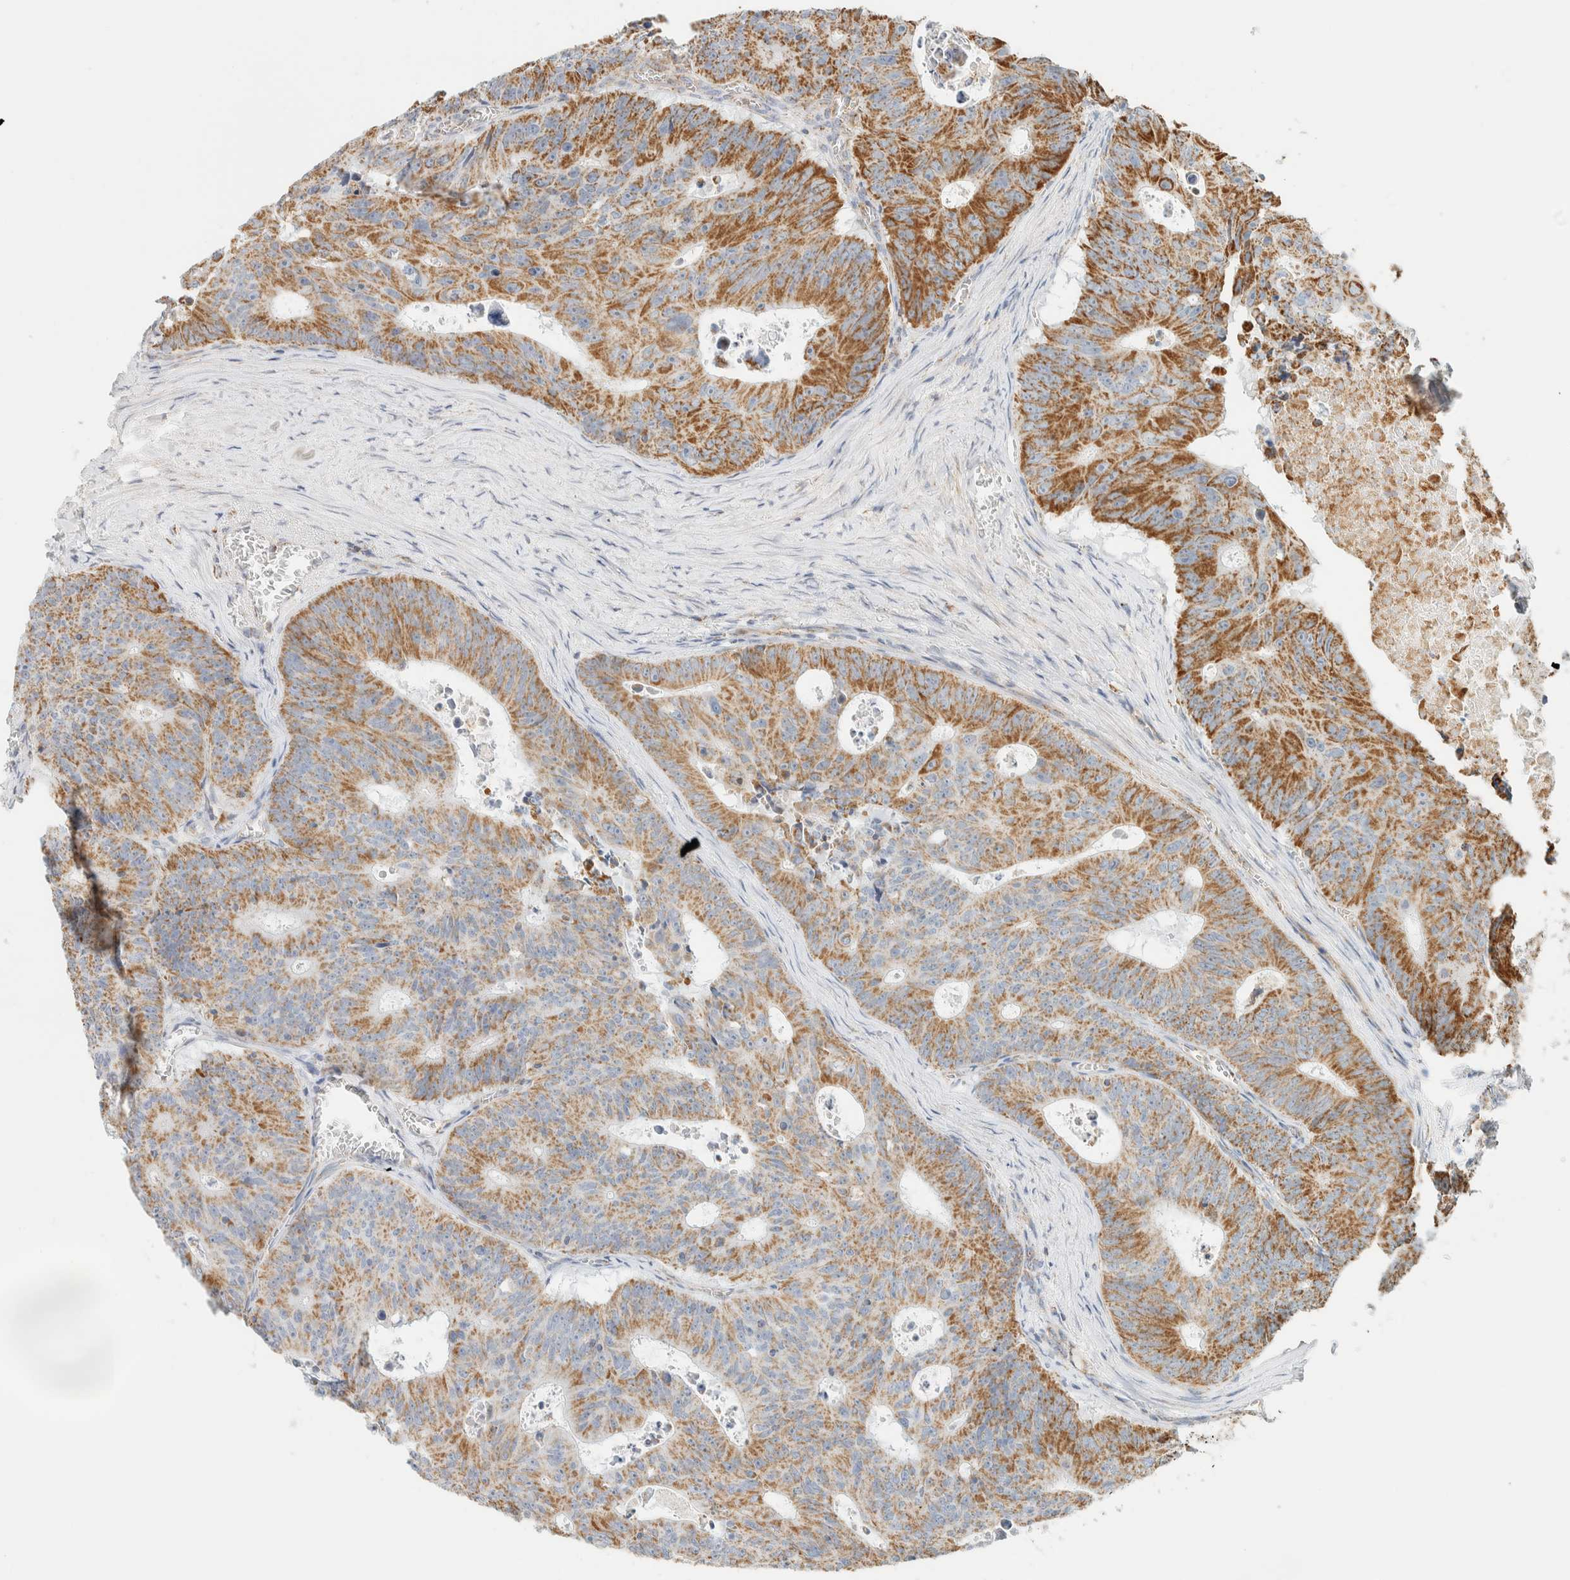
{"staining": {"intensity": "moderate", "quantity": ">75%", "location": "cytoplasmic/membranous"}, "tissue": "colorectal cancer", "cell_type": "Tumor cells", "image_type": "cancer", "snomed": [{"axis": "morphology", "description": "Adenocarcinoma, NOS"}, {"axis": "topography", "description": "Colon"}], "caption": "High-power microscopy captured an immunohistochemistry (IHC) histopathology image of colorectal adenocarcinoma, revealing moderate cytoplasmic/membranous positivity in about >75% of tumor cells.", "gene": "KIFAP3", "patient": {"sex": "male", "age": 87}}